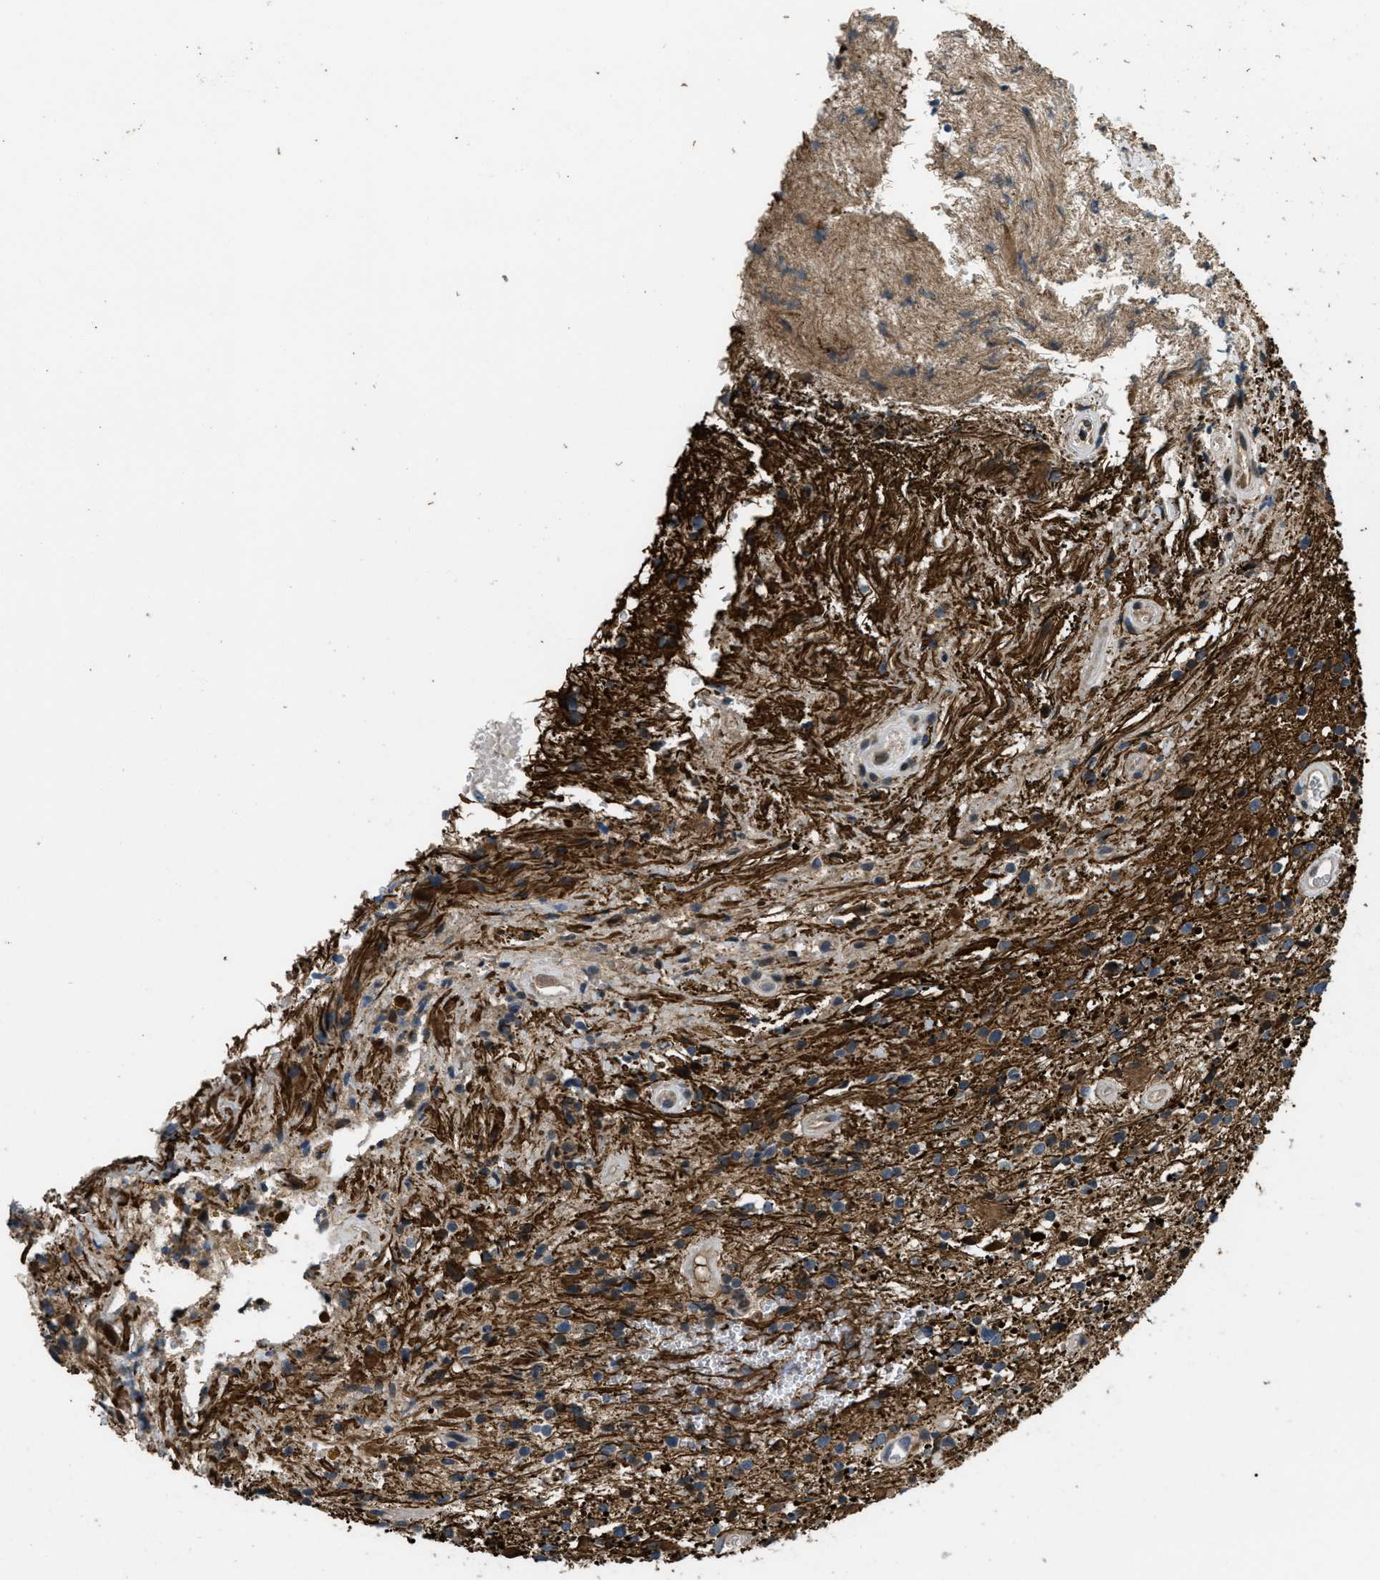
{"staining": {"intensity": "strong", "quantity": ">75%", "location": "cytoplasmic/membranous"}, "tissue": "glioma", "cell_type": "Tumor cells", "image_type": "cancer", "snomed": [{"axis": "morphology", "description": "Glioma, malignant, High grade"}, {"axis": "topography", "description": "Brain"}], "caption": "Approximately >75% of tumor cells in malignant high-grade glioma demonstrate strong cytoplasmic/membranous protein positivity as visualized by brown immunohistochemical staining.", "gene": "NAT1", "patient": {"sex": "male", "age": 33}}